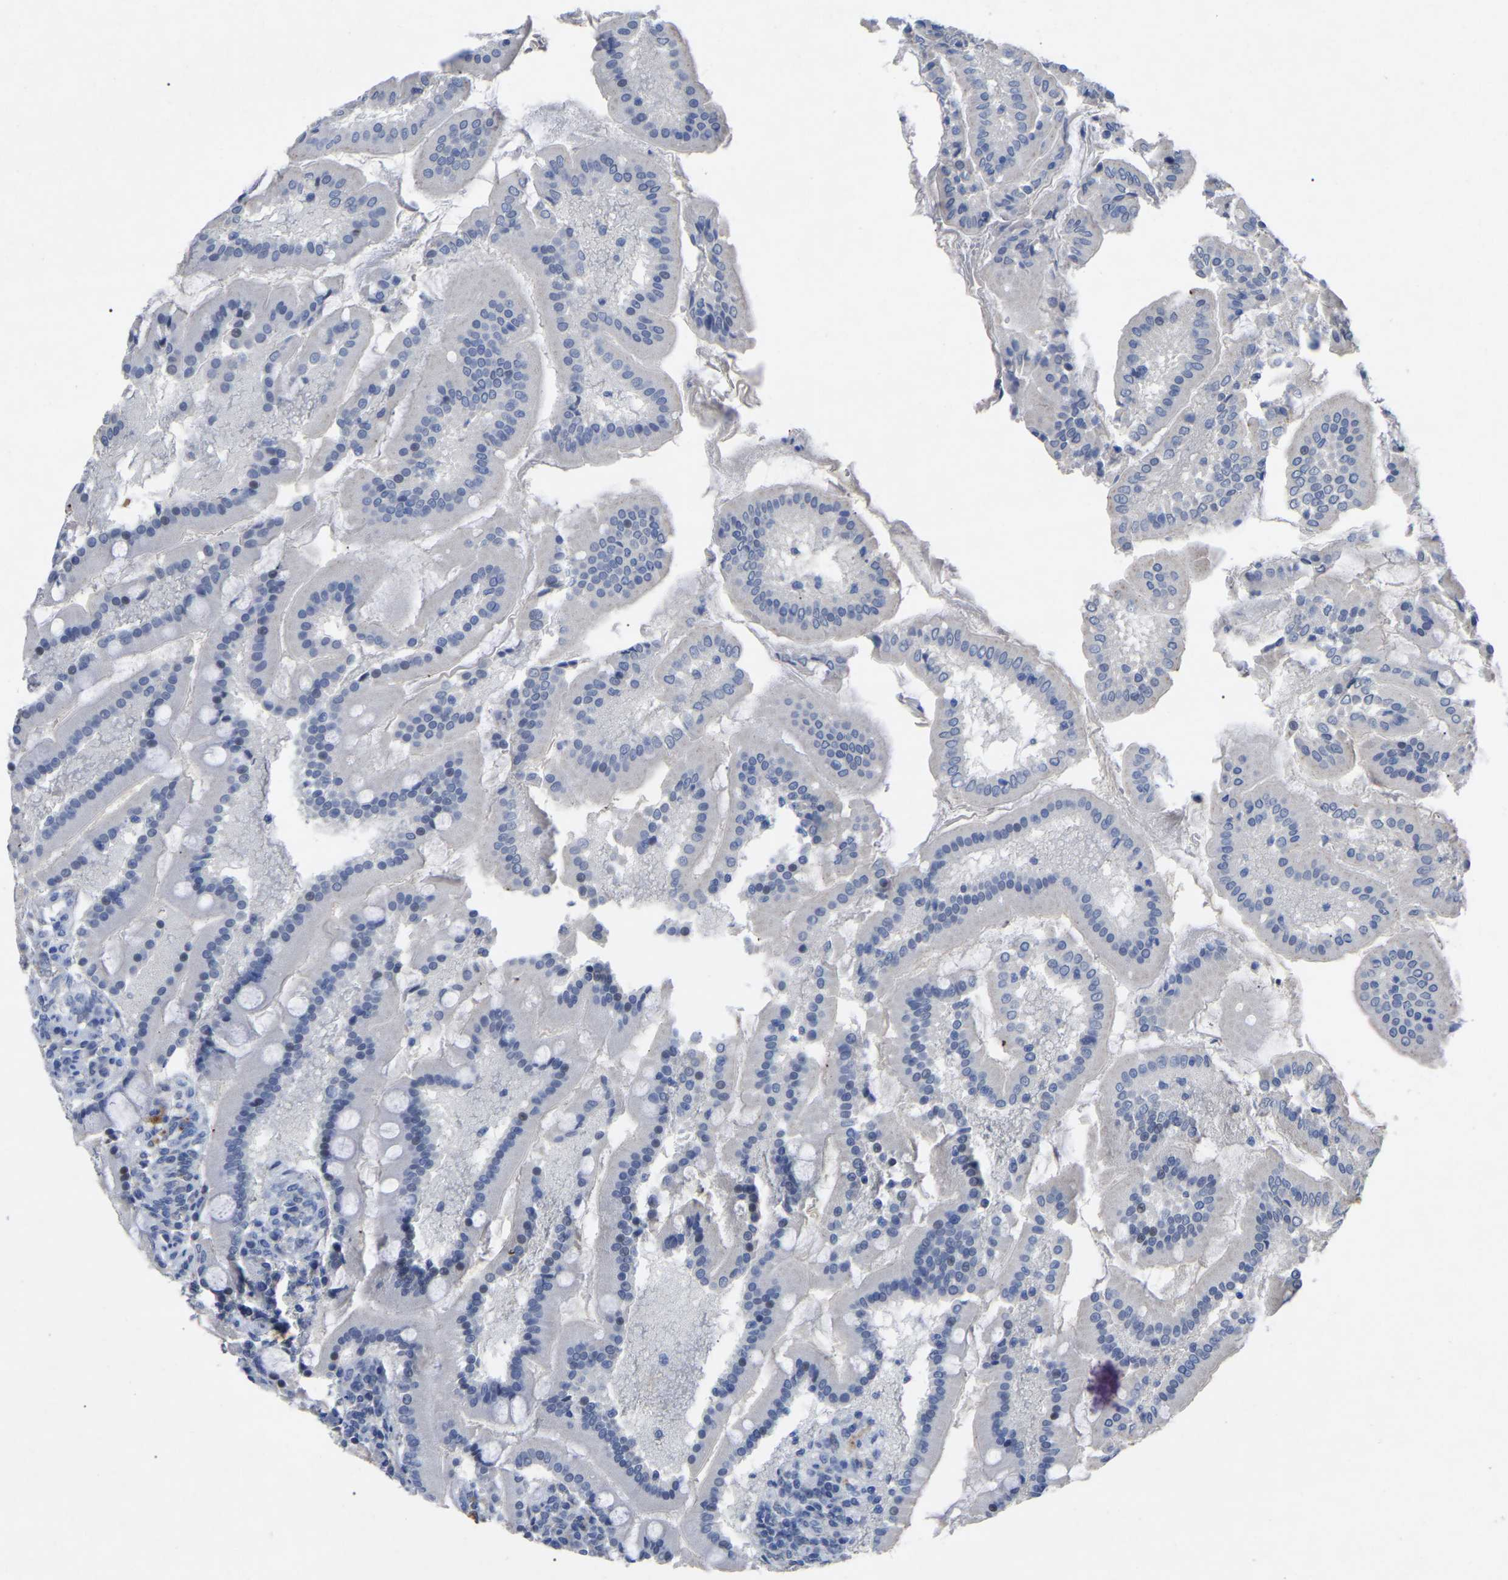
{"staining": {"intensity": "negative", "quantity": "none", "location": "none"}, "tissue": "duodenum", "cell_type": "Glandular cells", "image_type": "normal", "snomed": [{"axis": "morphology", "description": "Normal tissue, NOS"}, {"axis": "topography", "description": "Duodenum"}], "caption": "A histopathology image of duodenum stained for a protein exhibits no brown staining in glandular cells.", "gene": "SMPD2", "patient": {"sex": "male", "age": 50}}